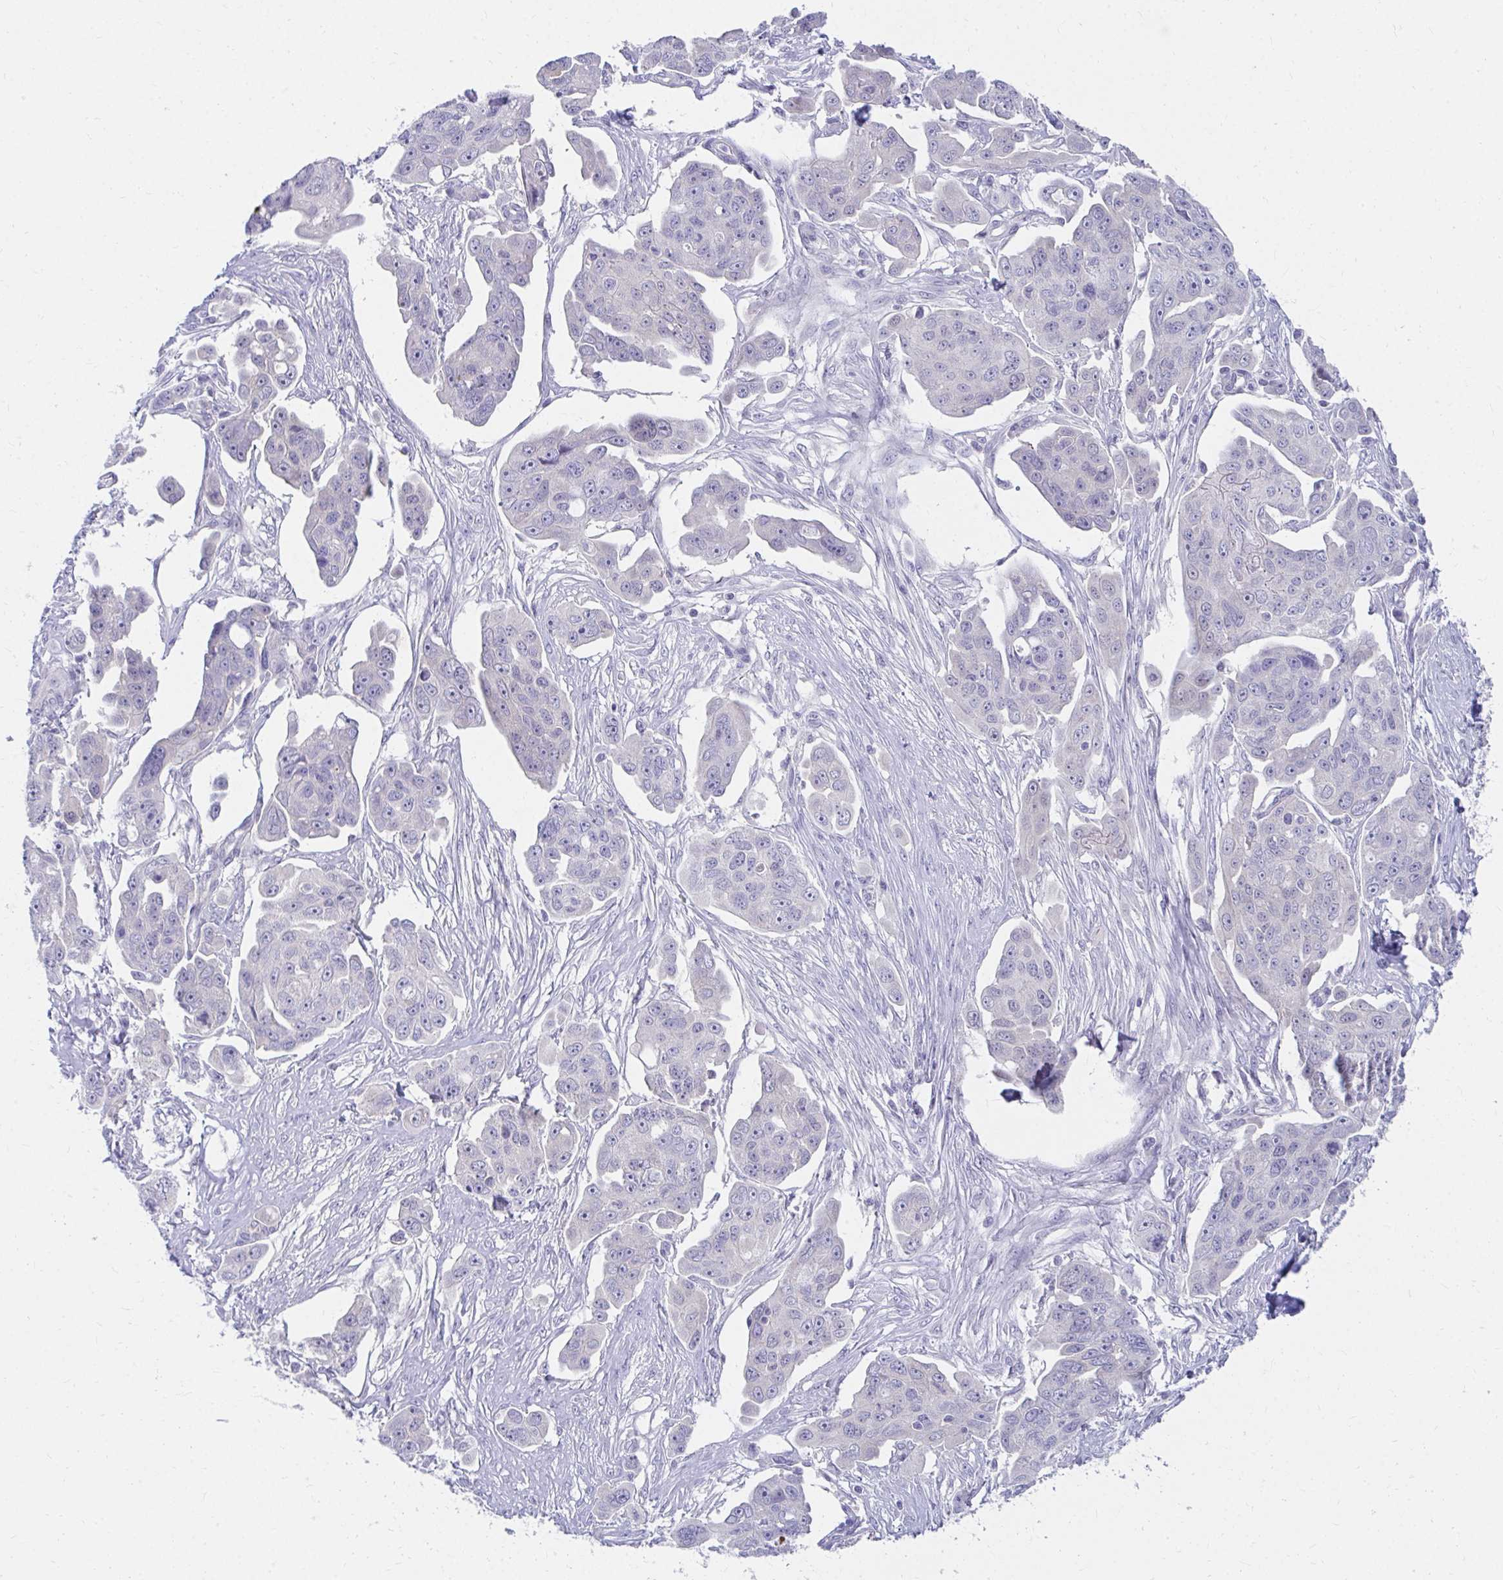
{"staining": {"intensity": "negative", "quantity": "none", "location": "none"}, "tissue": "ovarian cancer", "cell_type": "Tumor cells", "image_type": "cancer", "snomed": [{"axis": "morphology", "description": "Carcinoma, endometroid"}, {"axis": "topography", "description": "Ovary"}], "caption": "This is a micrograph of IHC staining of ovarian cancer, which shows no positivity in tumor cells.", "gene": "C19orf81", "patient": {"sex": "female", "age": 70}}